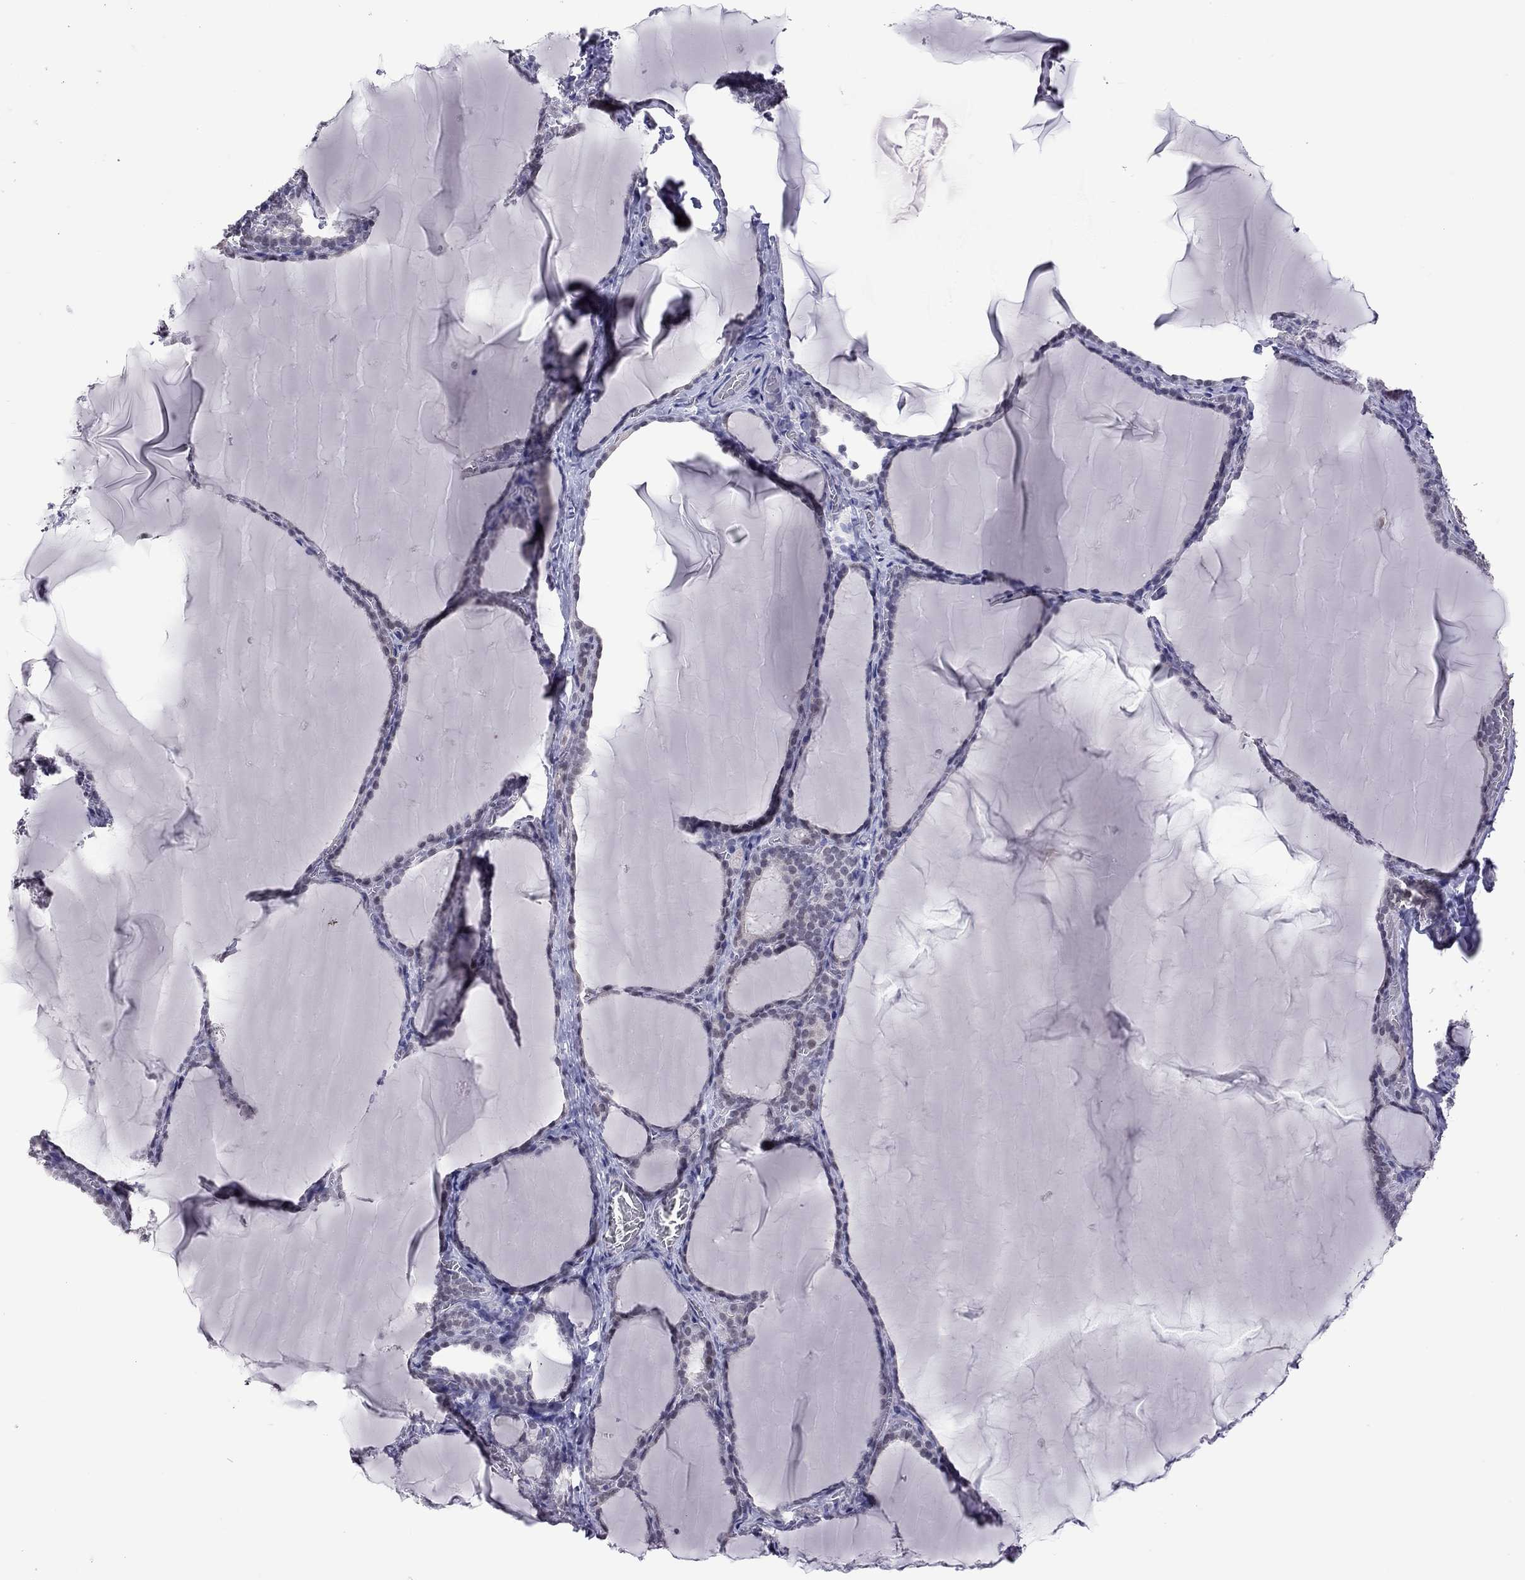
{"staining": {"intensity": "weak", "quantity": "<25%", "location": "nuclear"}, "tissue": "thyroid gland", "cell_type": "Glandular cells", "image_type": "normal", "snomed": [{"axis": "morphology", "description": "Normal tissue, NOS"}, {"axis": "morphology", "description": "Hyperplasia, NOS"}, {"axis": "topography", "description": "Thyroid gland"}], "caption": "Protein analysis of normal thyroid gland demonstrates no significant positivity in glandular cells. (Stains: DAB immunohistochemistry (IHC) with hematoxylin counter stain, Microscopy: brightfield microscopy at high magnification).", "gene": "PPP1R3A", "patient": {"sex": "female", "age": 27}}